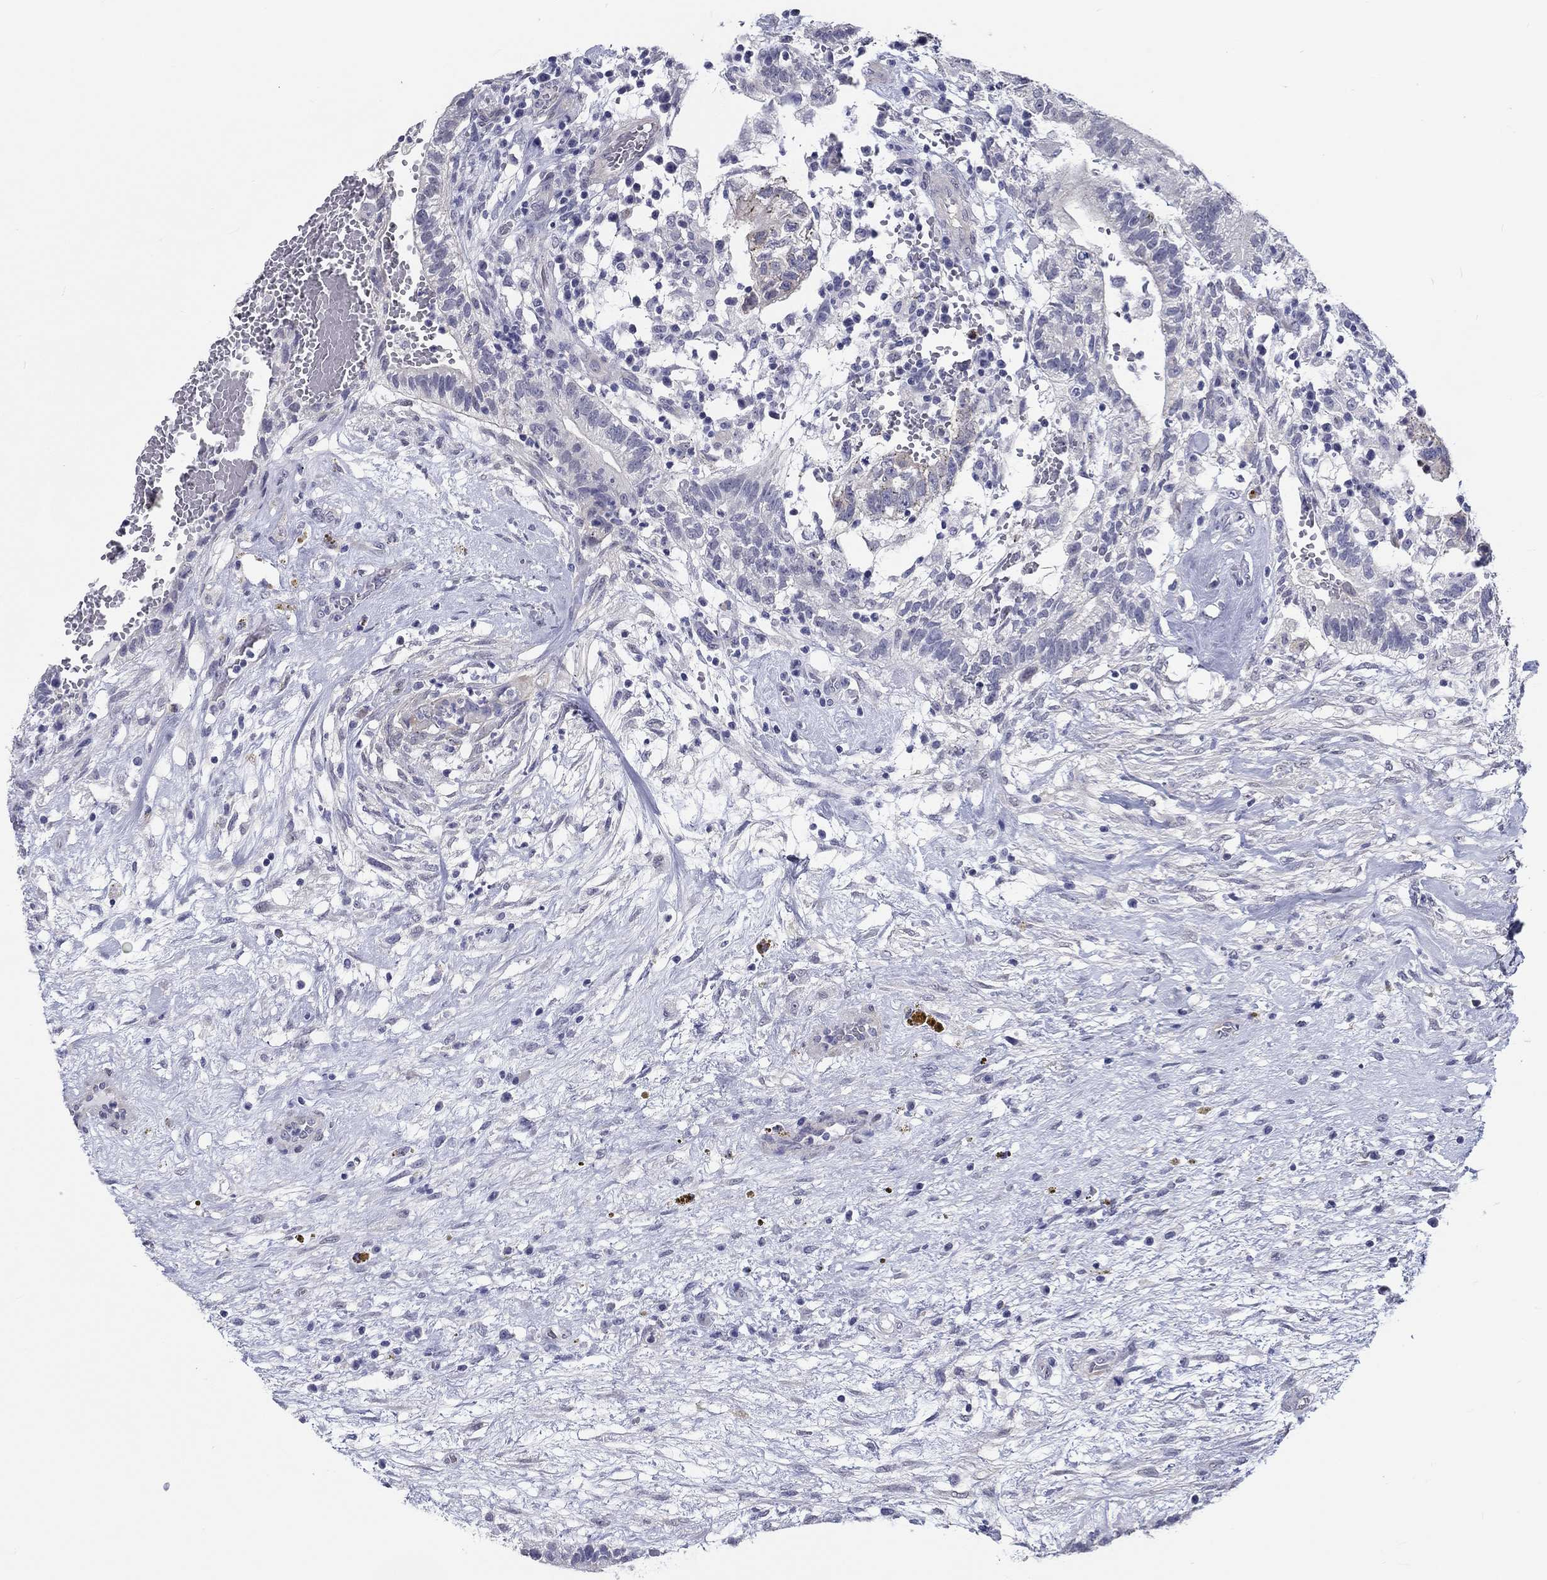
{"staining": {"intensity": "negative", "quantity": "none", "location": "none"}, "tissue": "testis cancer", "cell_type": "Tumor cells", "image_type": "cancer", "snomed": [{"axis": "morphology", "description": "Normal tissue, NOS"}, {"axis": "morphology", "description": "Carcinoma, Embryonal, NOS"}, {"axis": "topography", "description": "Testis"}, {"axis": "topography", "description": "Epididymis"}], "caption": "High power microscopy photomicrograph of an IHC image of testis cancer, revealing no significant positivity in tumor cells.", "gene": "CRYGD", "patient": {"sex": "male", "age": 32}}